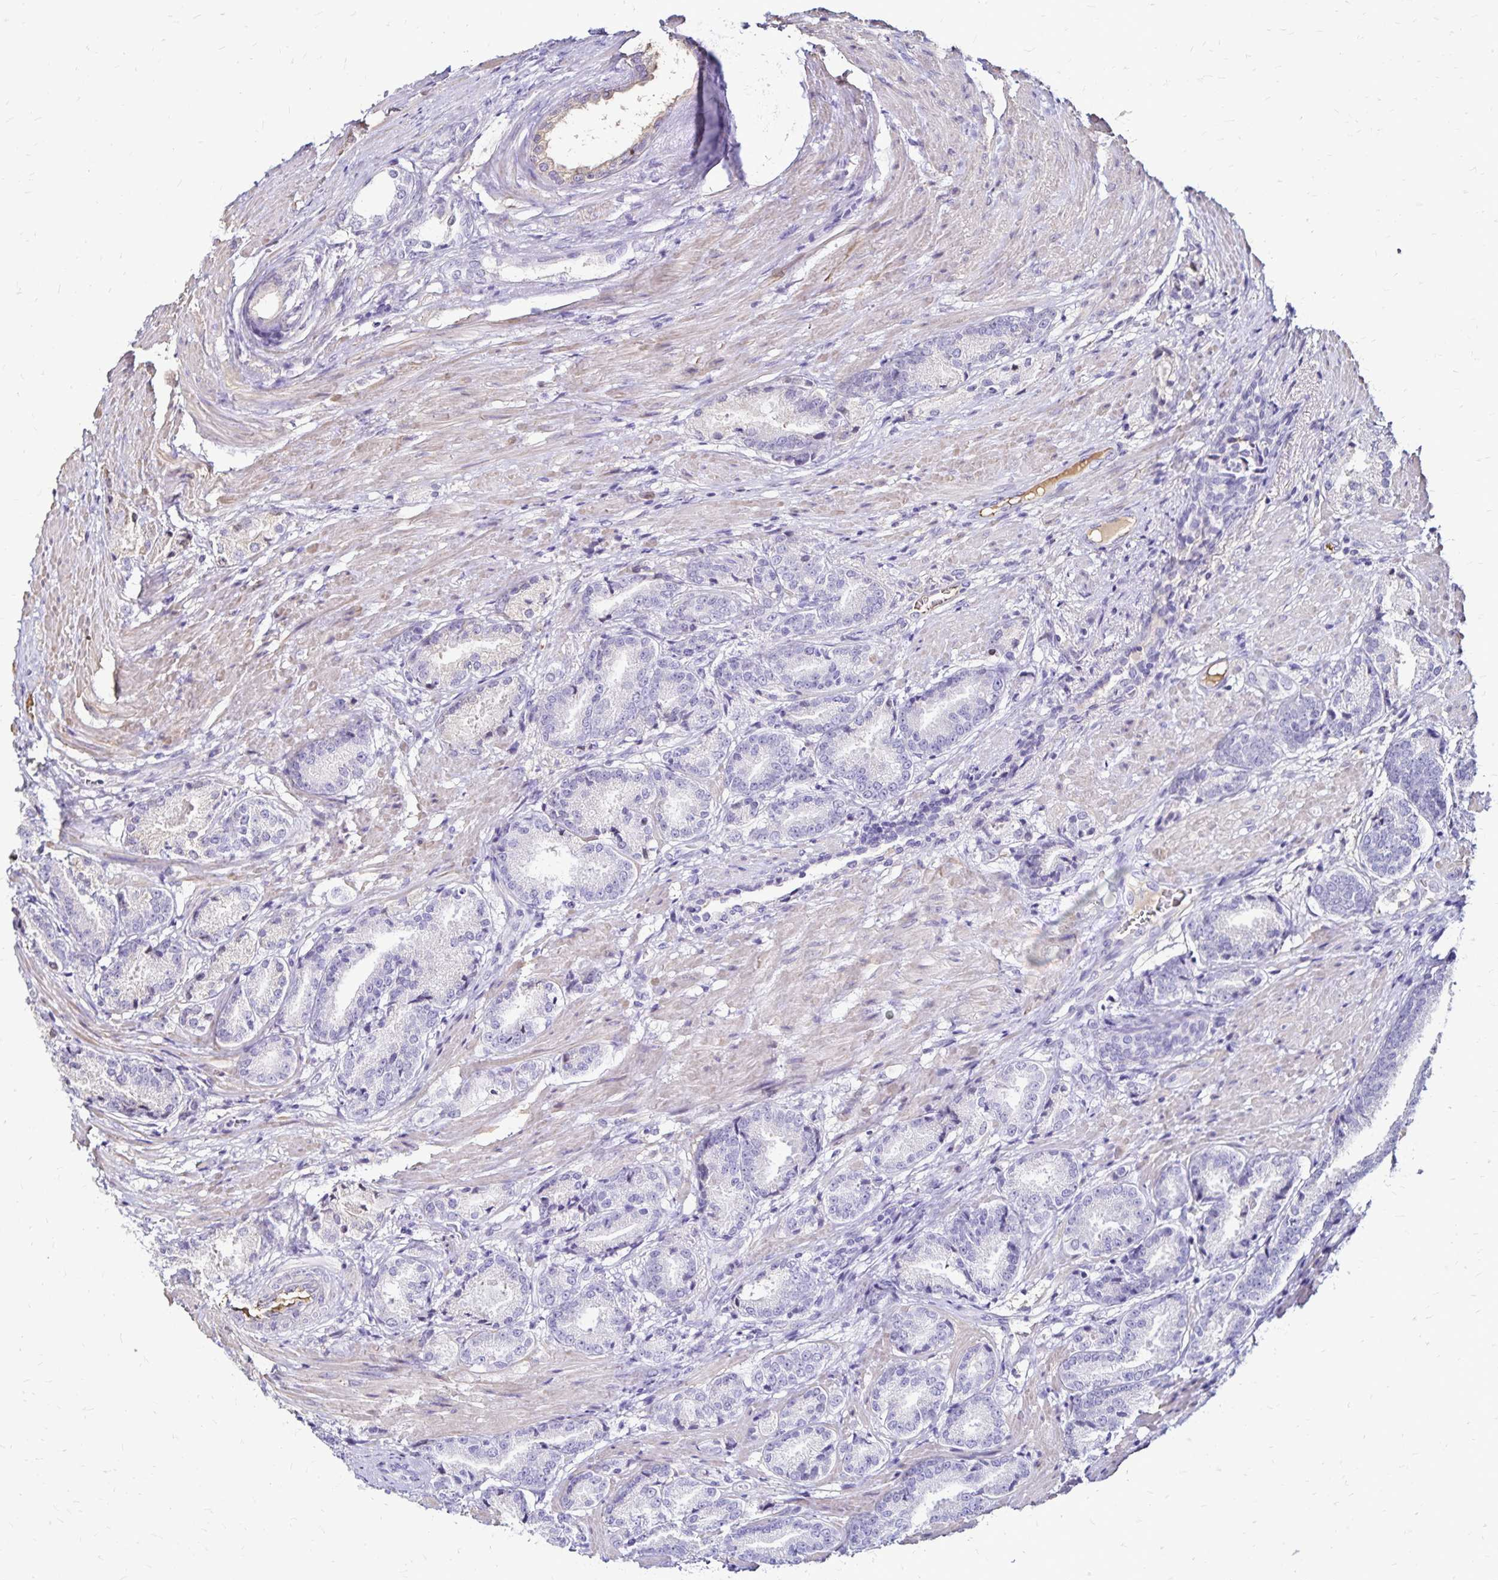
{"staining": {"intensity": "negative", "quantity": "none", "location": "none"}, "tissue": "prostate cancer", "cell_type": "Tumor cells", "image_type": "cancer", "snomed": [{"axis": "morphology", "description": "Adenocarcinoma, High grade"}, {"axis": "topography", "description": "Prostate and seminal vesicle, NOS"}], "caption": "This photomicrograph is of prostate cancer (high-grade adenocarcinoma) stained with IHC to label a protein in brown with the nuclei are counter-stained blue. There is no expression in tumor cells.", "gene": "KISS1", "patient": {"sex": "male", "age": 61}}